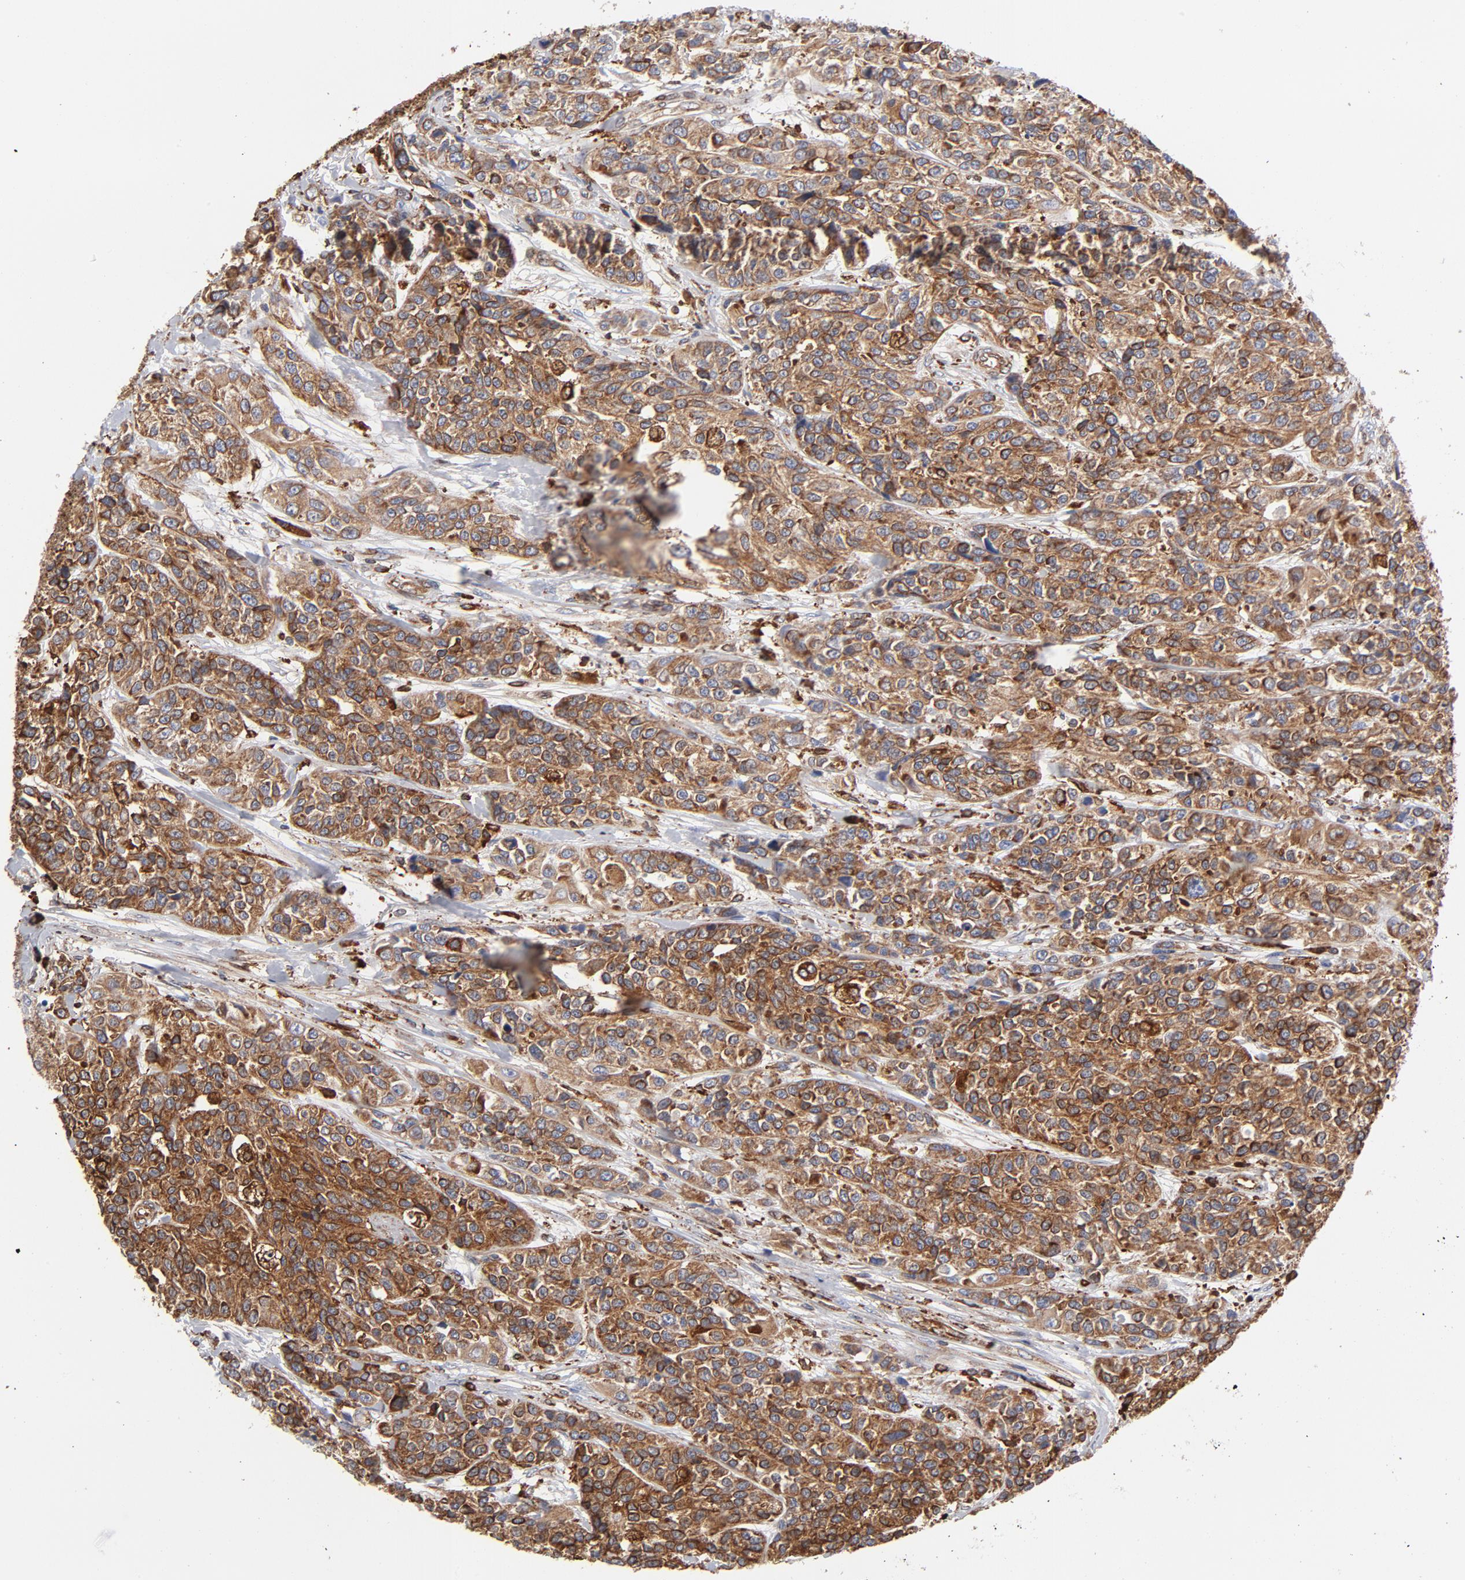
{"staining": {"intensity": "strong", "quantity": ">75%", "location": "cytoplasmic/membranous"}, "tissue": "urothelial cancer", "cell_type": "Tumor cells", "image_type": "cancer", "snomed": [{"axis": "morphology", "description": "Urothelial carcinoma, High grade"}, {"axis": "topography", "description": "Urinary bladder"}], "caption": "High-grade urothelial carcinoma stained for a protein demonstrates strong cytoplasmic/membranous positivity in tumor cells.", "gene": "CANX", "patient": {"sex": "female", "age": 81}}